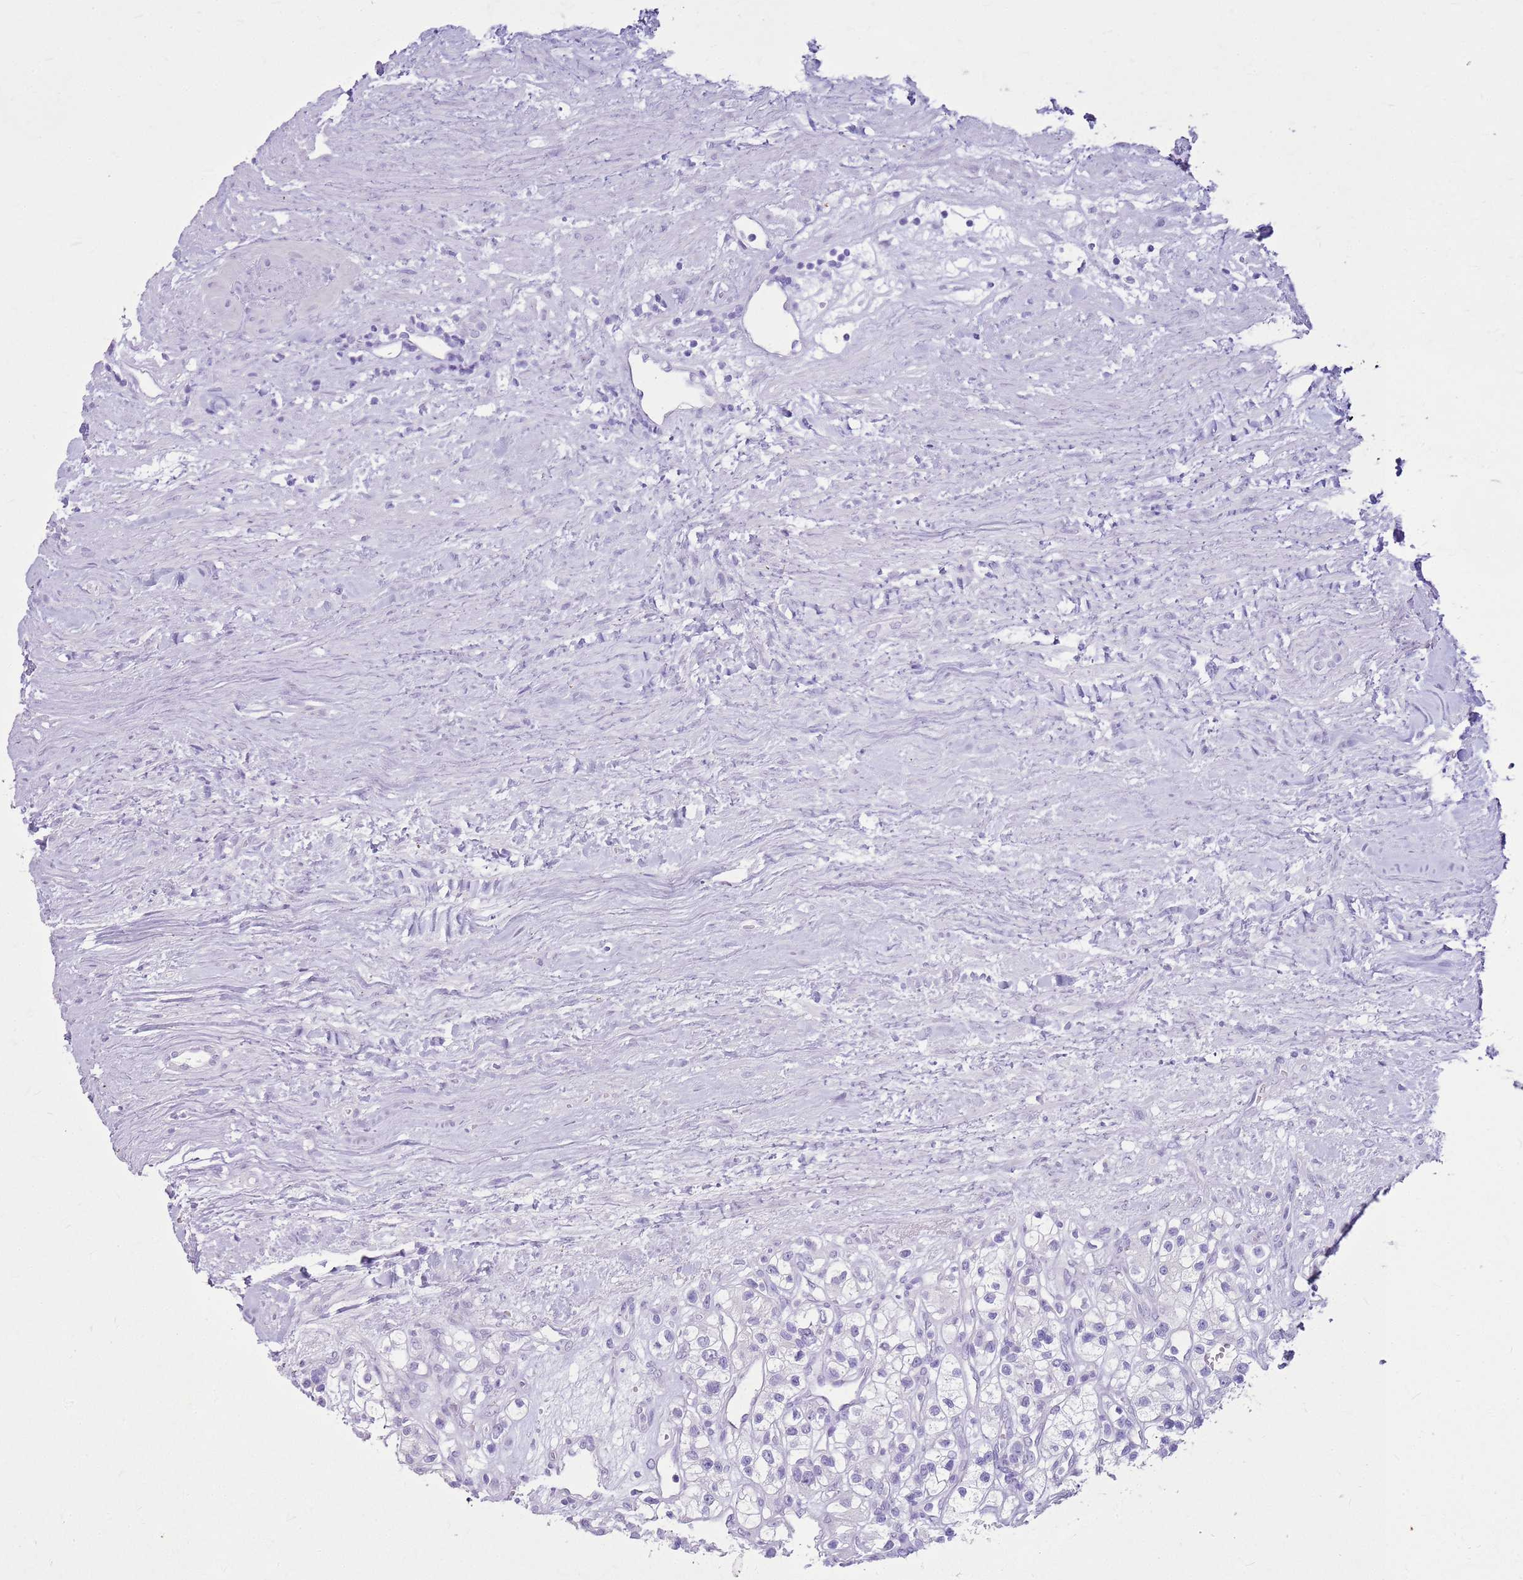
{"staining": {"intensity": "negative", "quantity": "none", "location": "none"}, "tissue": "renal cancer", "cell_type": "Tumor cells", "image_type": "cancer", "snomed": [{"axis": "morphology", "description": "Adenocarcinoma, NOS"}, {"axis": "topography", "description": "Kidney"}], "caption": "Immunohistochemical staining of renal adenocarcinoma shows no significant staining in tumor cells. (DAB (3,3'-diaminobenzidine) IHC with hematoxylin counter stain).", "gene": "CA8", "patient": {"sex": "female", "age": 57}}